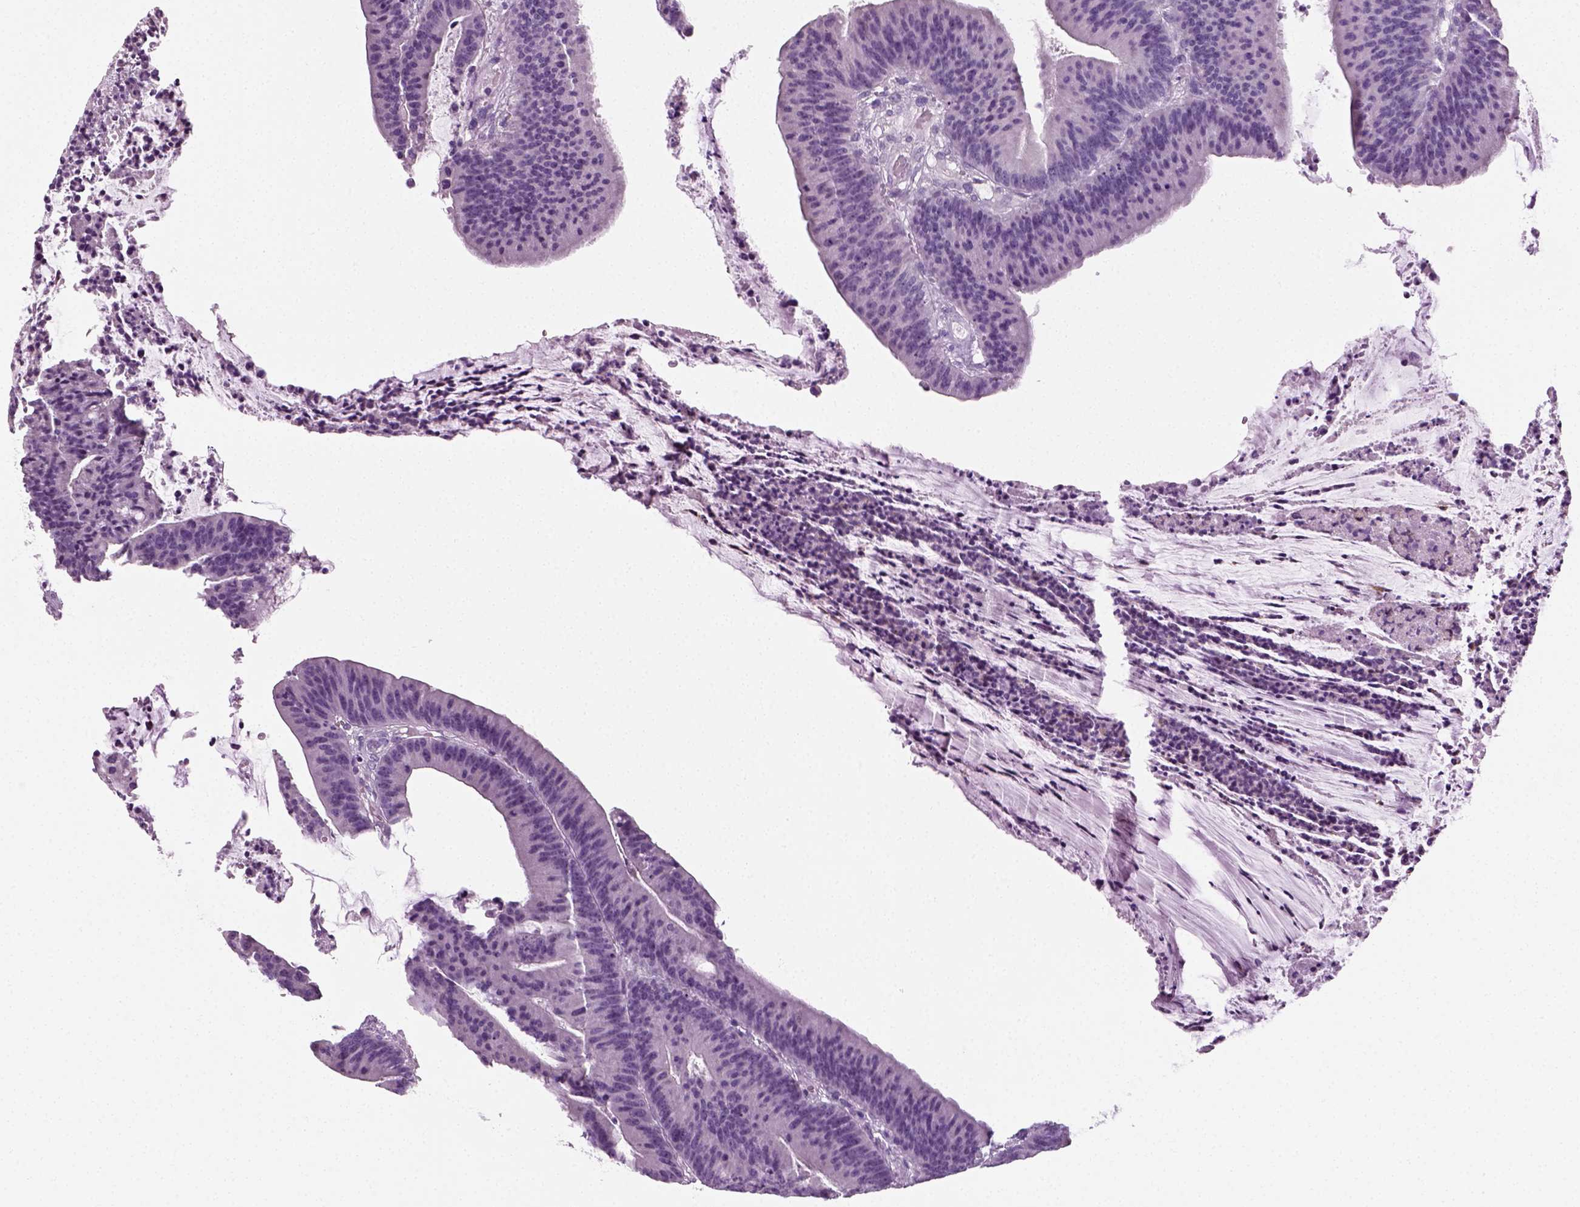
{"staining": {"intensity": "negative", "quantity": "none", "location": "none"}, "tissue": "colorectal cancer", "cell_type": "Tumor cells", "image_type": "cancer", "snomed": [{"axis": "morphology", "description": "Adenocarcinoma, NOS"}, {"axis": "topography", "description": "Colon"}], "caption": "A high-resolution image shows immunohistochemistry (IHC) staining of colorectal cancer, which displays no significant positivity in tumor cells.", "gene": "SPATA31E1", "patient": {"sex": "female", "age": 78}}